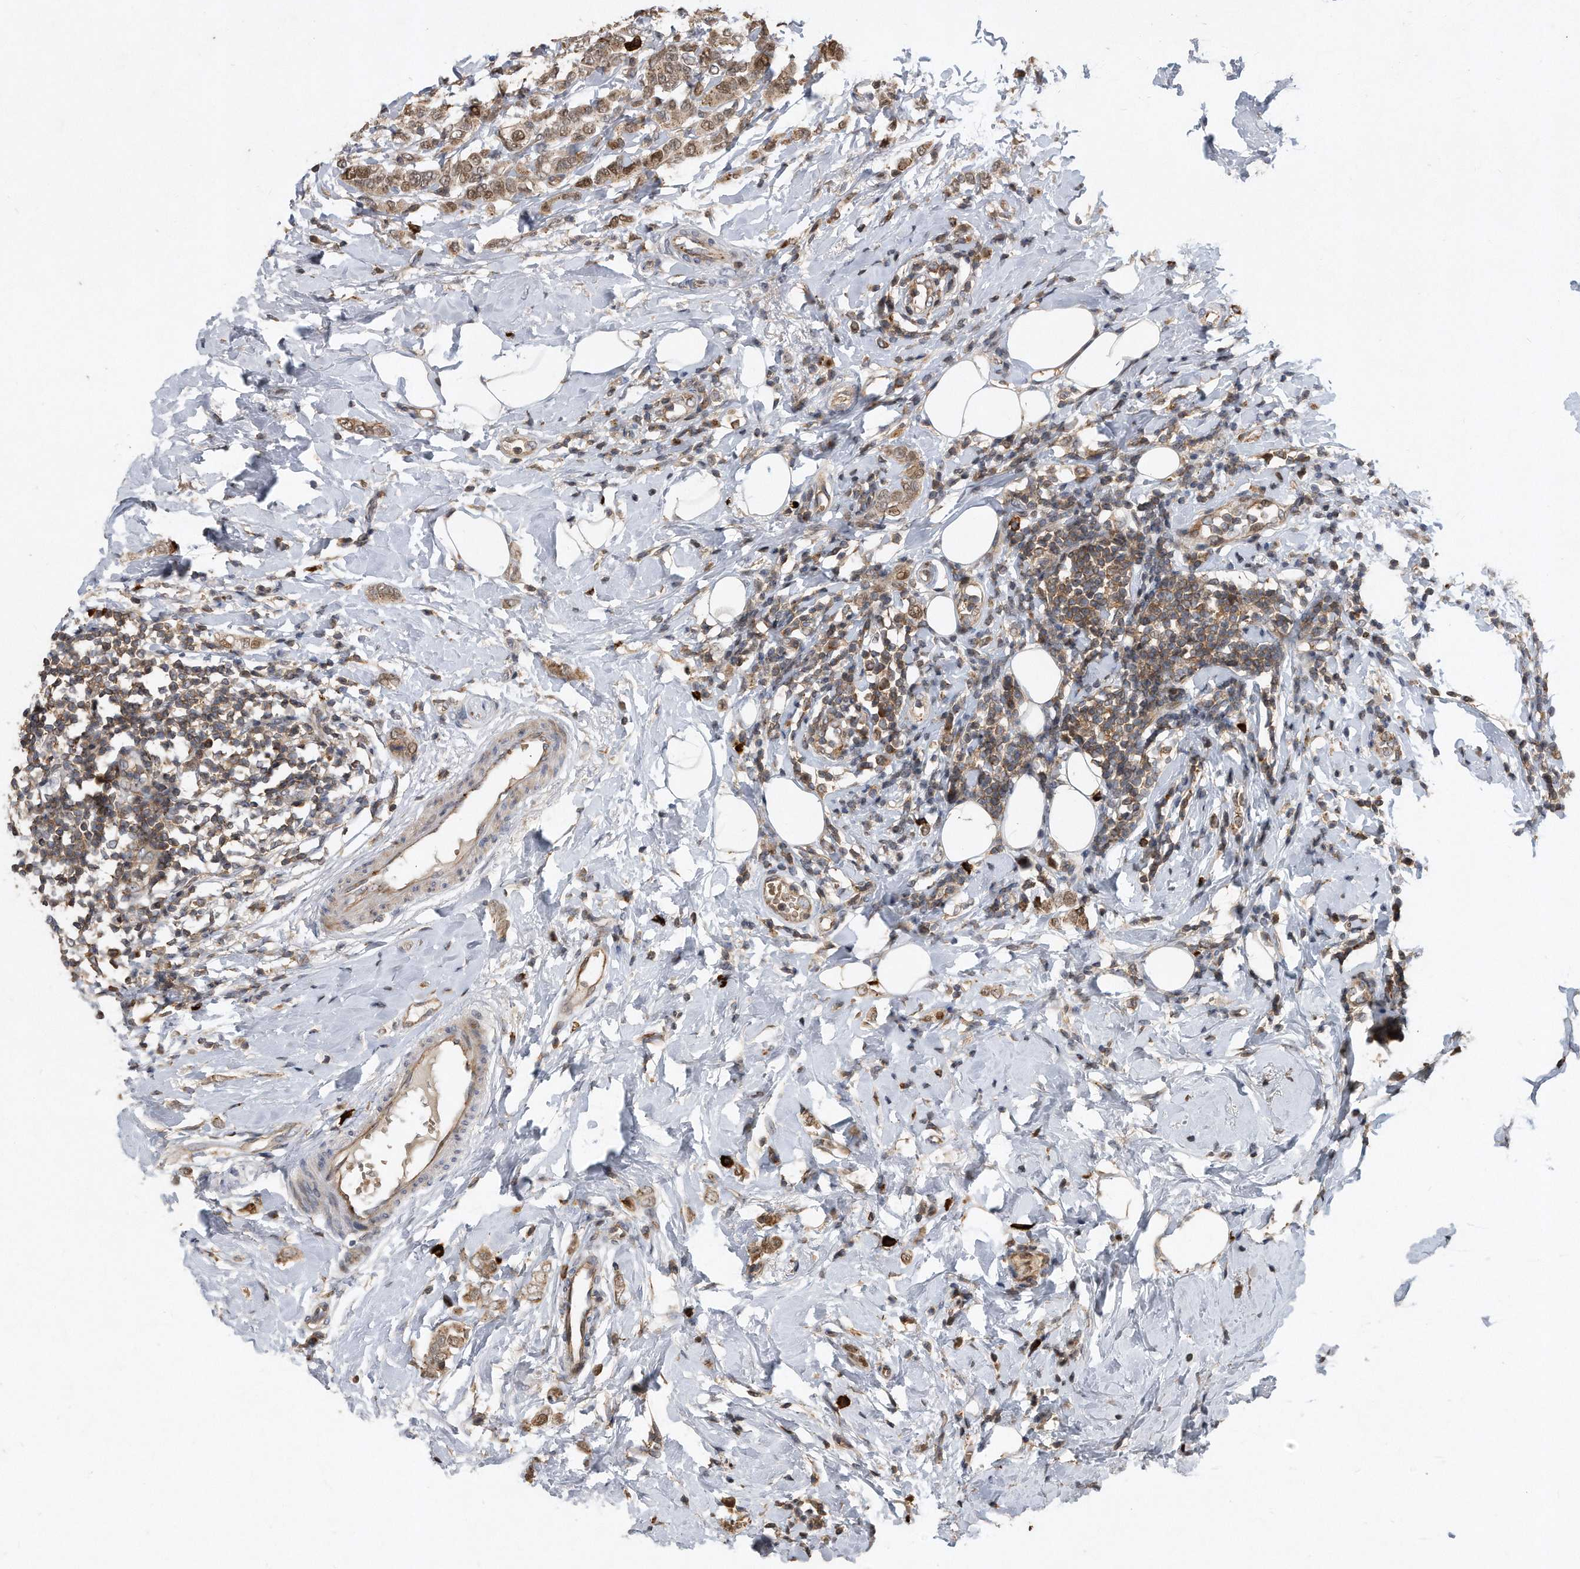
{"staining": {"intensity": "moderate", "quantity": ">75%", "location": "cytoplasmic/membranous,nuclear"}, "tissue": "breast cancer", "cell_type": "Tumor cells", "image_type": "cancer", "snomed": [{"axis": "morphology", "description": "Lobular carcinoma"}, {"axis": "topography", "description": "Breast"}], "caption": "Immunohistochemistry (IHC) of human breast cancer reveals medium levels of moderate cytoplasmic/membranous and nuclear positivity in about >75% of tumor cells.", "gene": "PGBD2", "patient": {"sex": "female", "age": 47}}